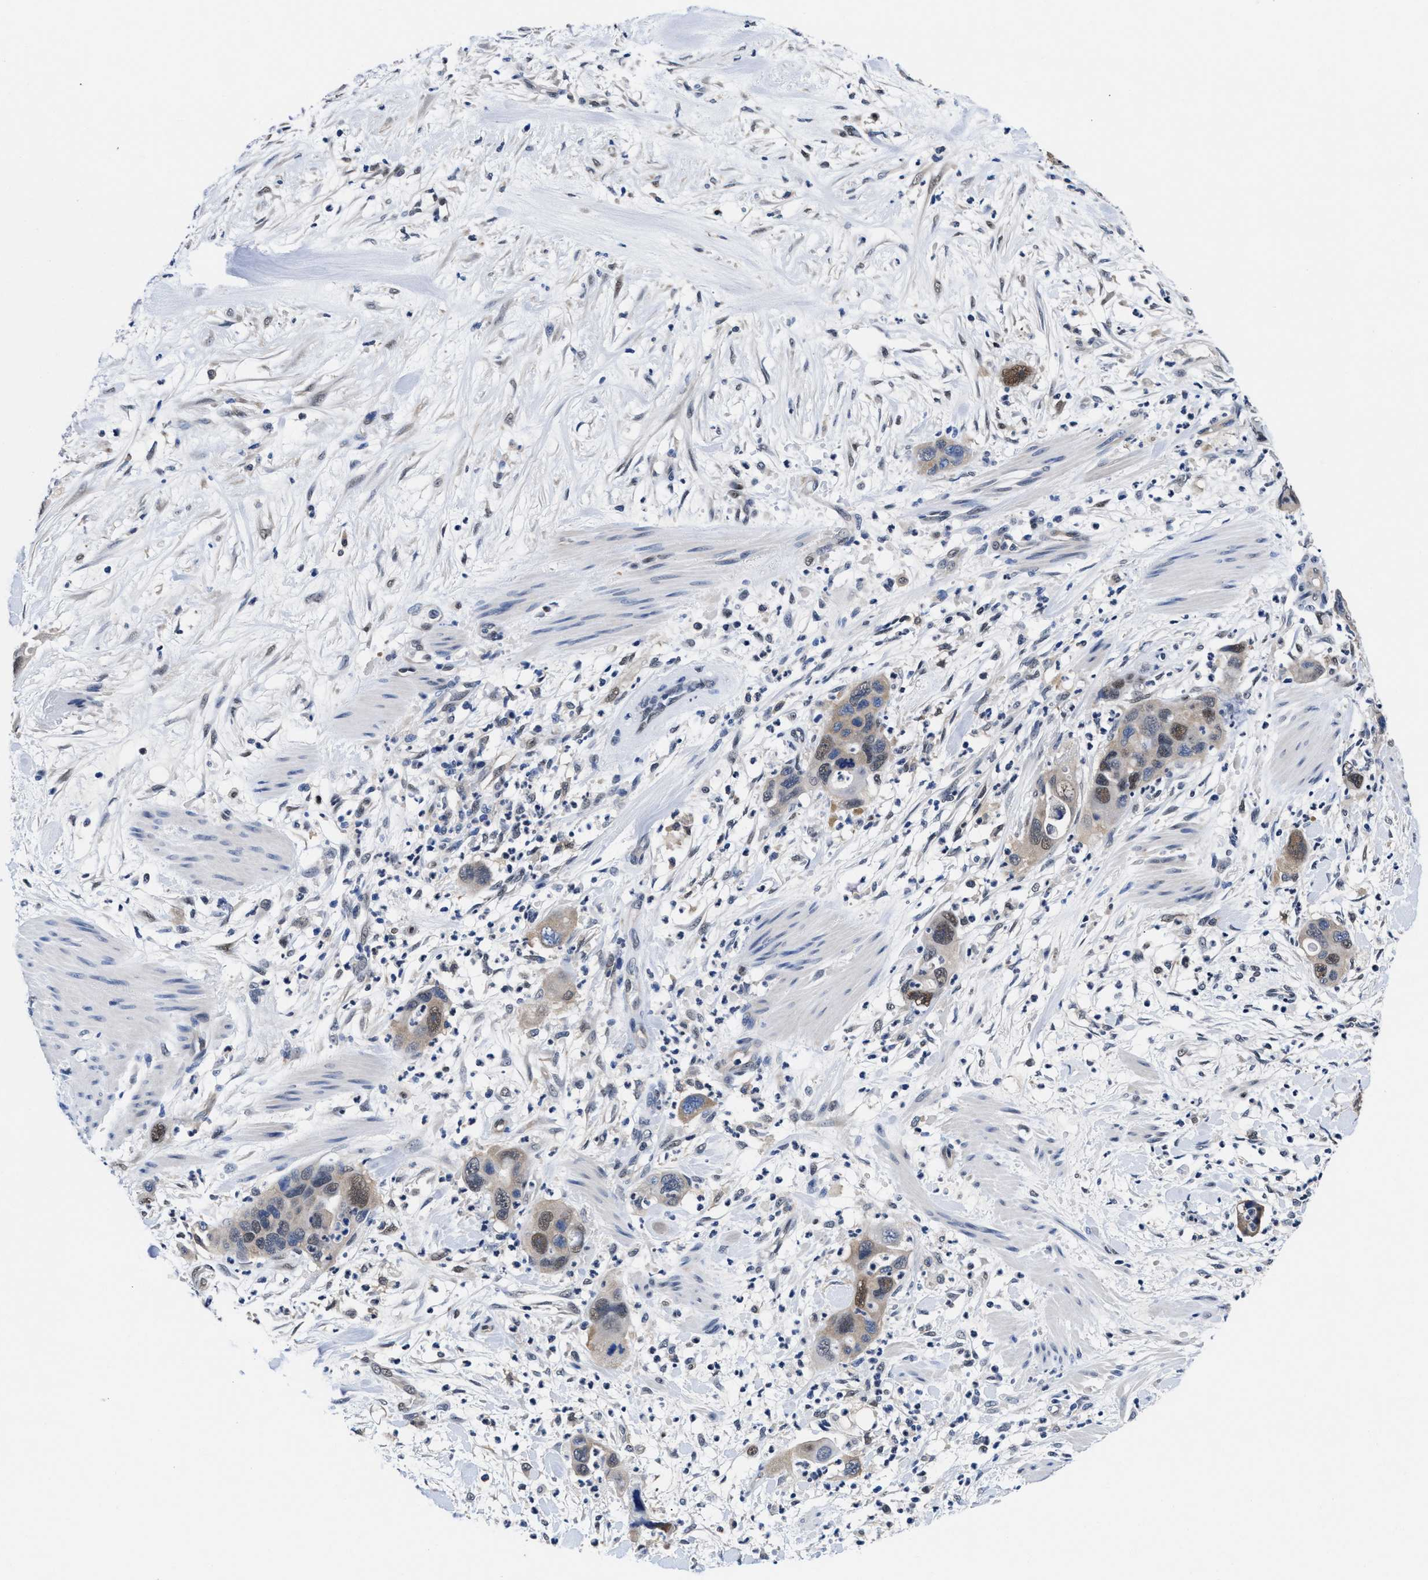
{"staining": {"intensity": "moderate", "quantity": "<25%", "location": "nuclear"}, "tissue": "pancreatic cancer", "cell_type": "Tumor cells", "image_type": "cancer", "snomed": [{"axis": "morphology", "description": "Adenocarcinoma, NOS"}, {"axis": "topography", "description": "Pancreas"}], "caption": "Brown immunohistochemical staining in pancreatic adenocarcinoma demonstrates moderate nuclear positivity in approximately <25% of tumor cells.", "gene": "ACLY", "patient": {"sex": "female", "age": 71}}